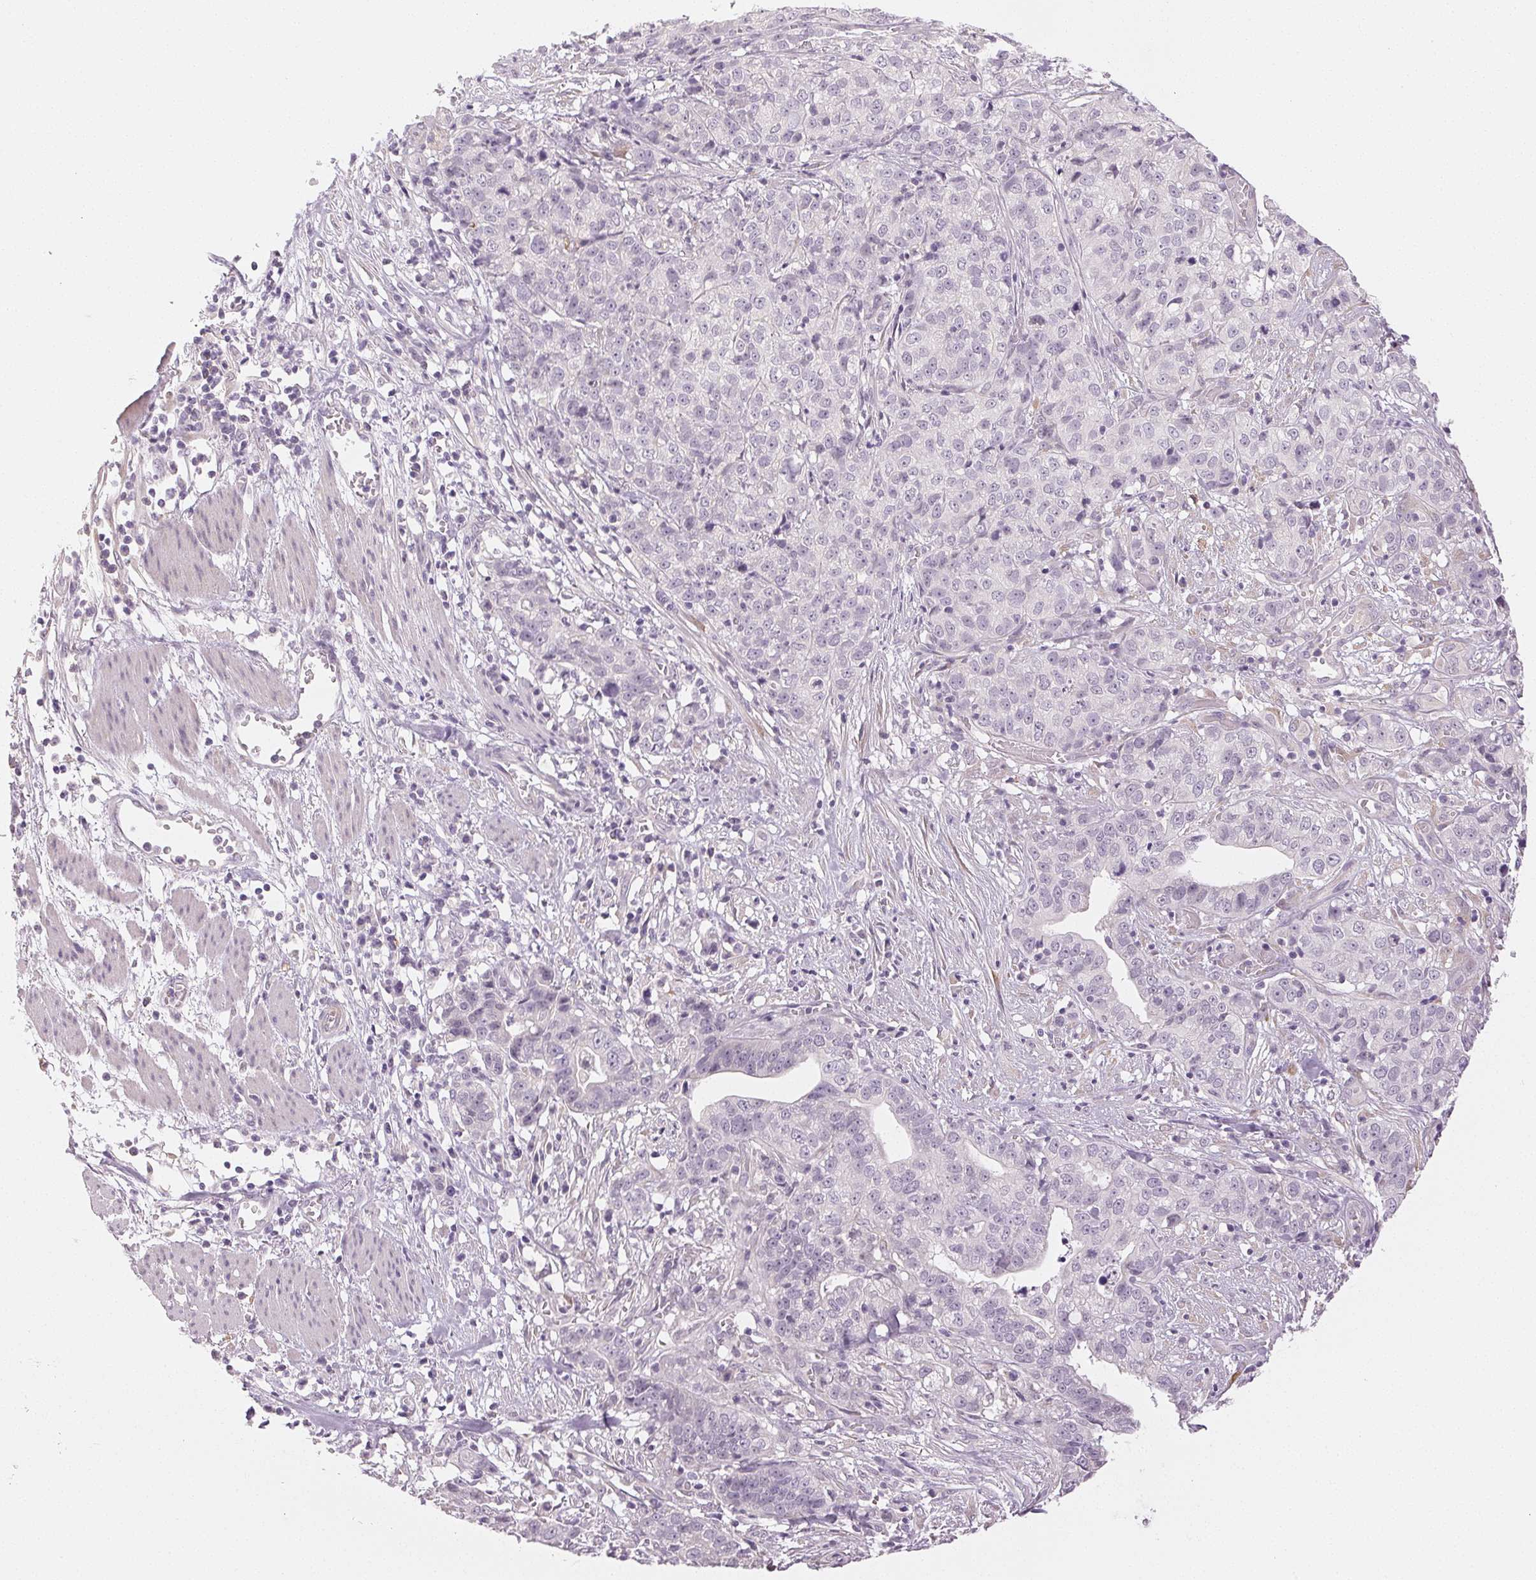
{"staining": {"intensity": "negative", "quantity": "none", "location": "none"}, "tissue": "stomach cancer", "cell_type": "Tumor cells", "image_type": "cancer", "snomed": [{"axis": "morphology", "description": "Adenocarcinoma, NOS"}, {"axis": "topography", "description": "Stomach, upper"}], "caption": "Micrograph shows no protein expression in tumor cells of adenocarcinoma (stomach) tissue.", "gene": "MAP1LC3A", "patient": {"sex": "female", "age": 67}}